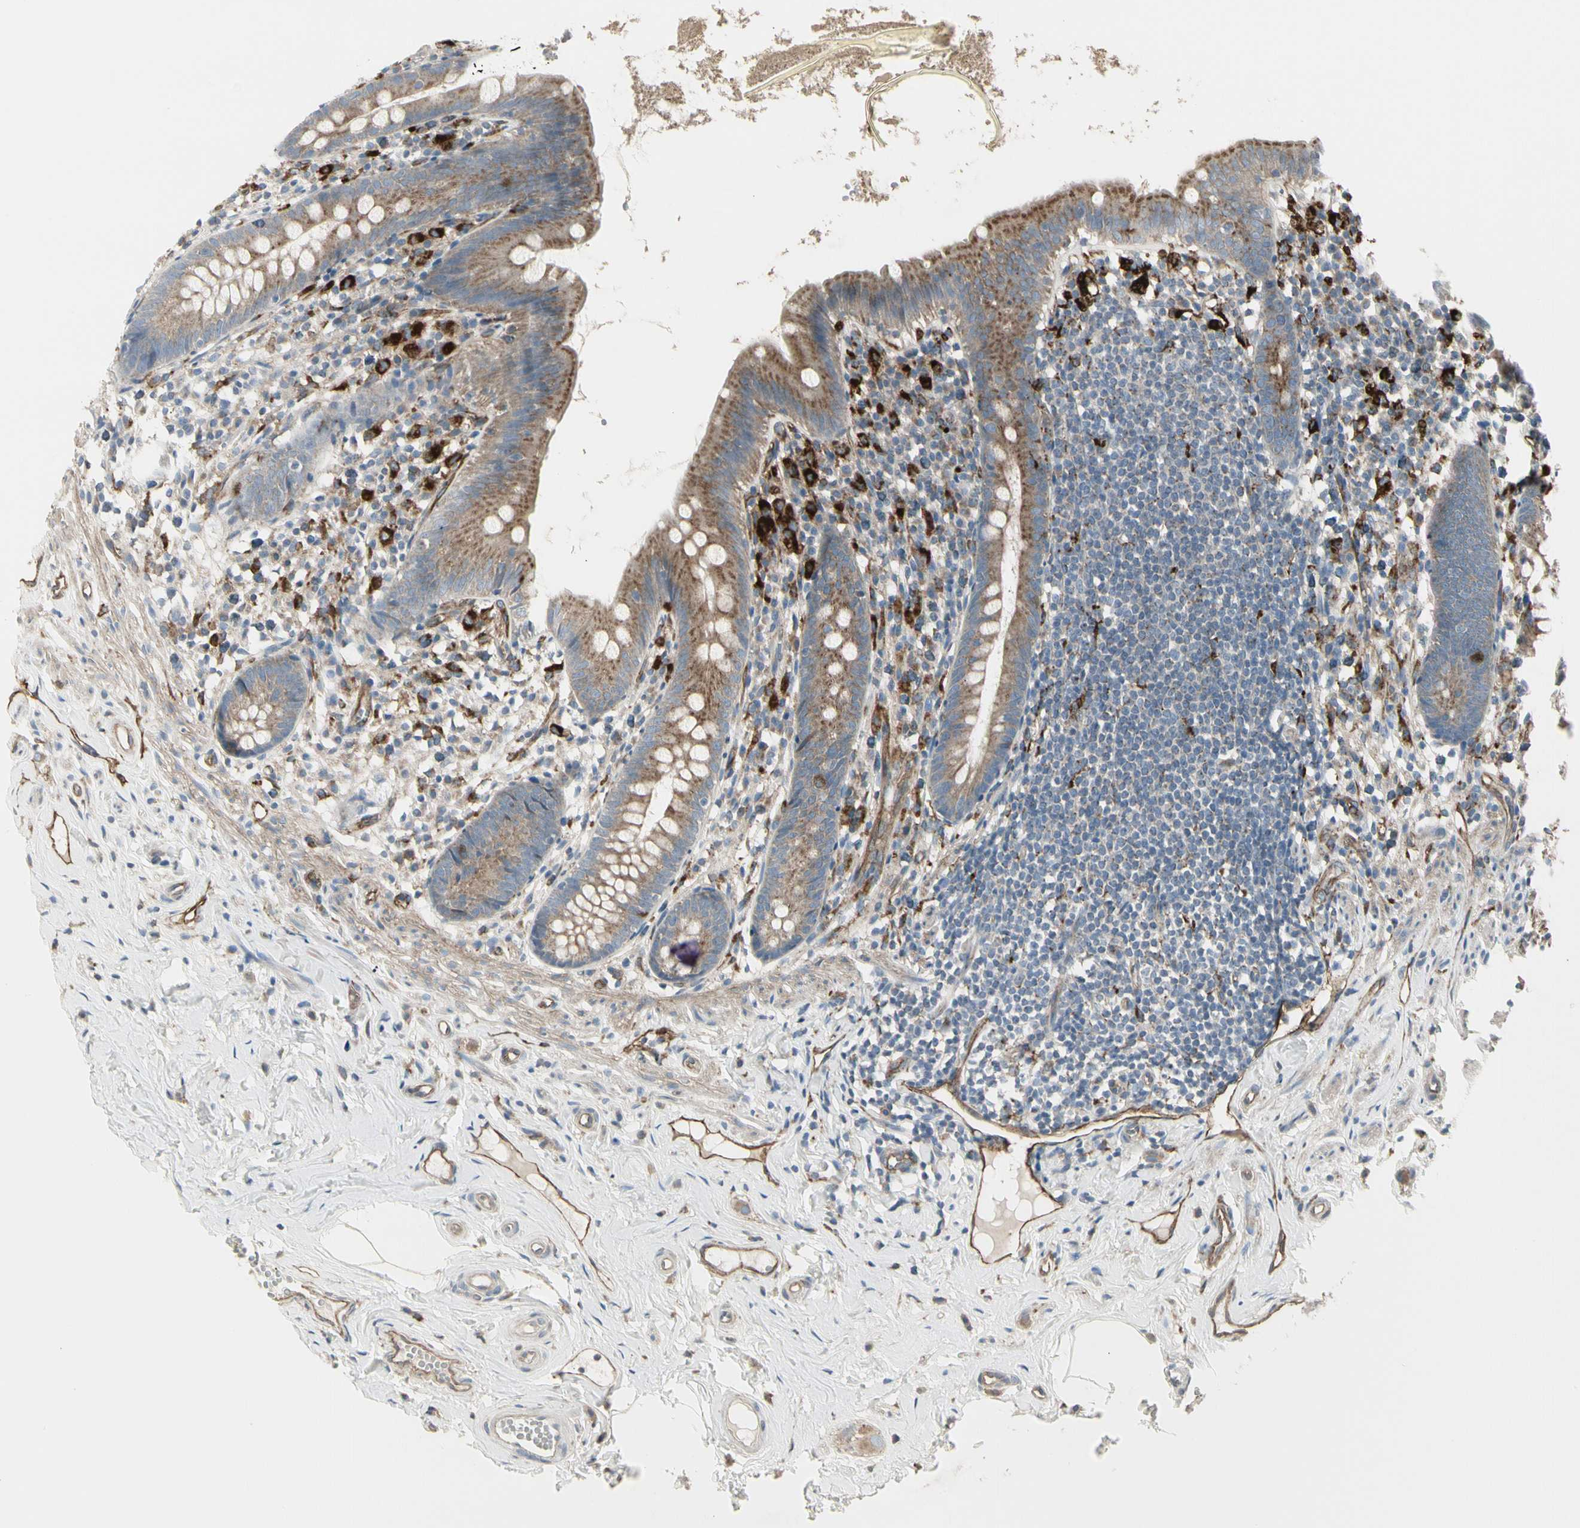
{"staining": {"intensity": "moderate", "quantity": ">75%", "location": "cytoplasmic/membranous"}, "tissue": "appendix", "cell_type": "Glandular cells", "image_type": "normal", "snomed": [{"axis": "morphology", "description": "Normal tissue, NOS"}, {"axis": "topography", "description": "Appendix"}], "caption": "Immunohistochemistry photomicrograph of benign appendix stained for a protein (brown), which reveals medium levels of moderate cytoplasmic/membranous expression in approximately >75% of glandular cells.", "gene": "ATP6V1B2", "patient": {"sex": "male", "age": 52}}